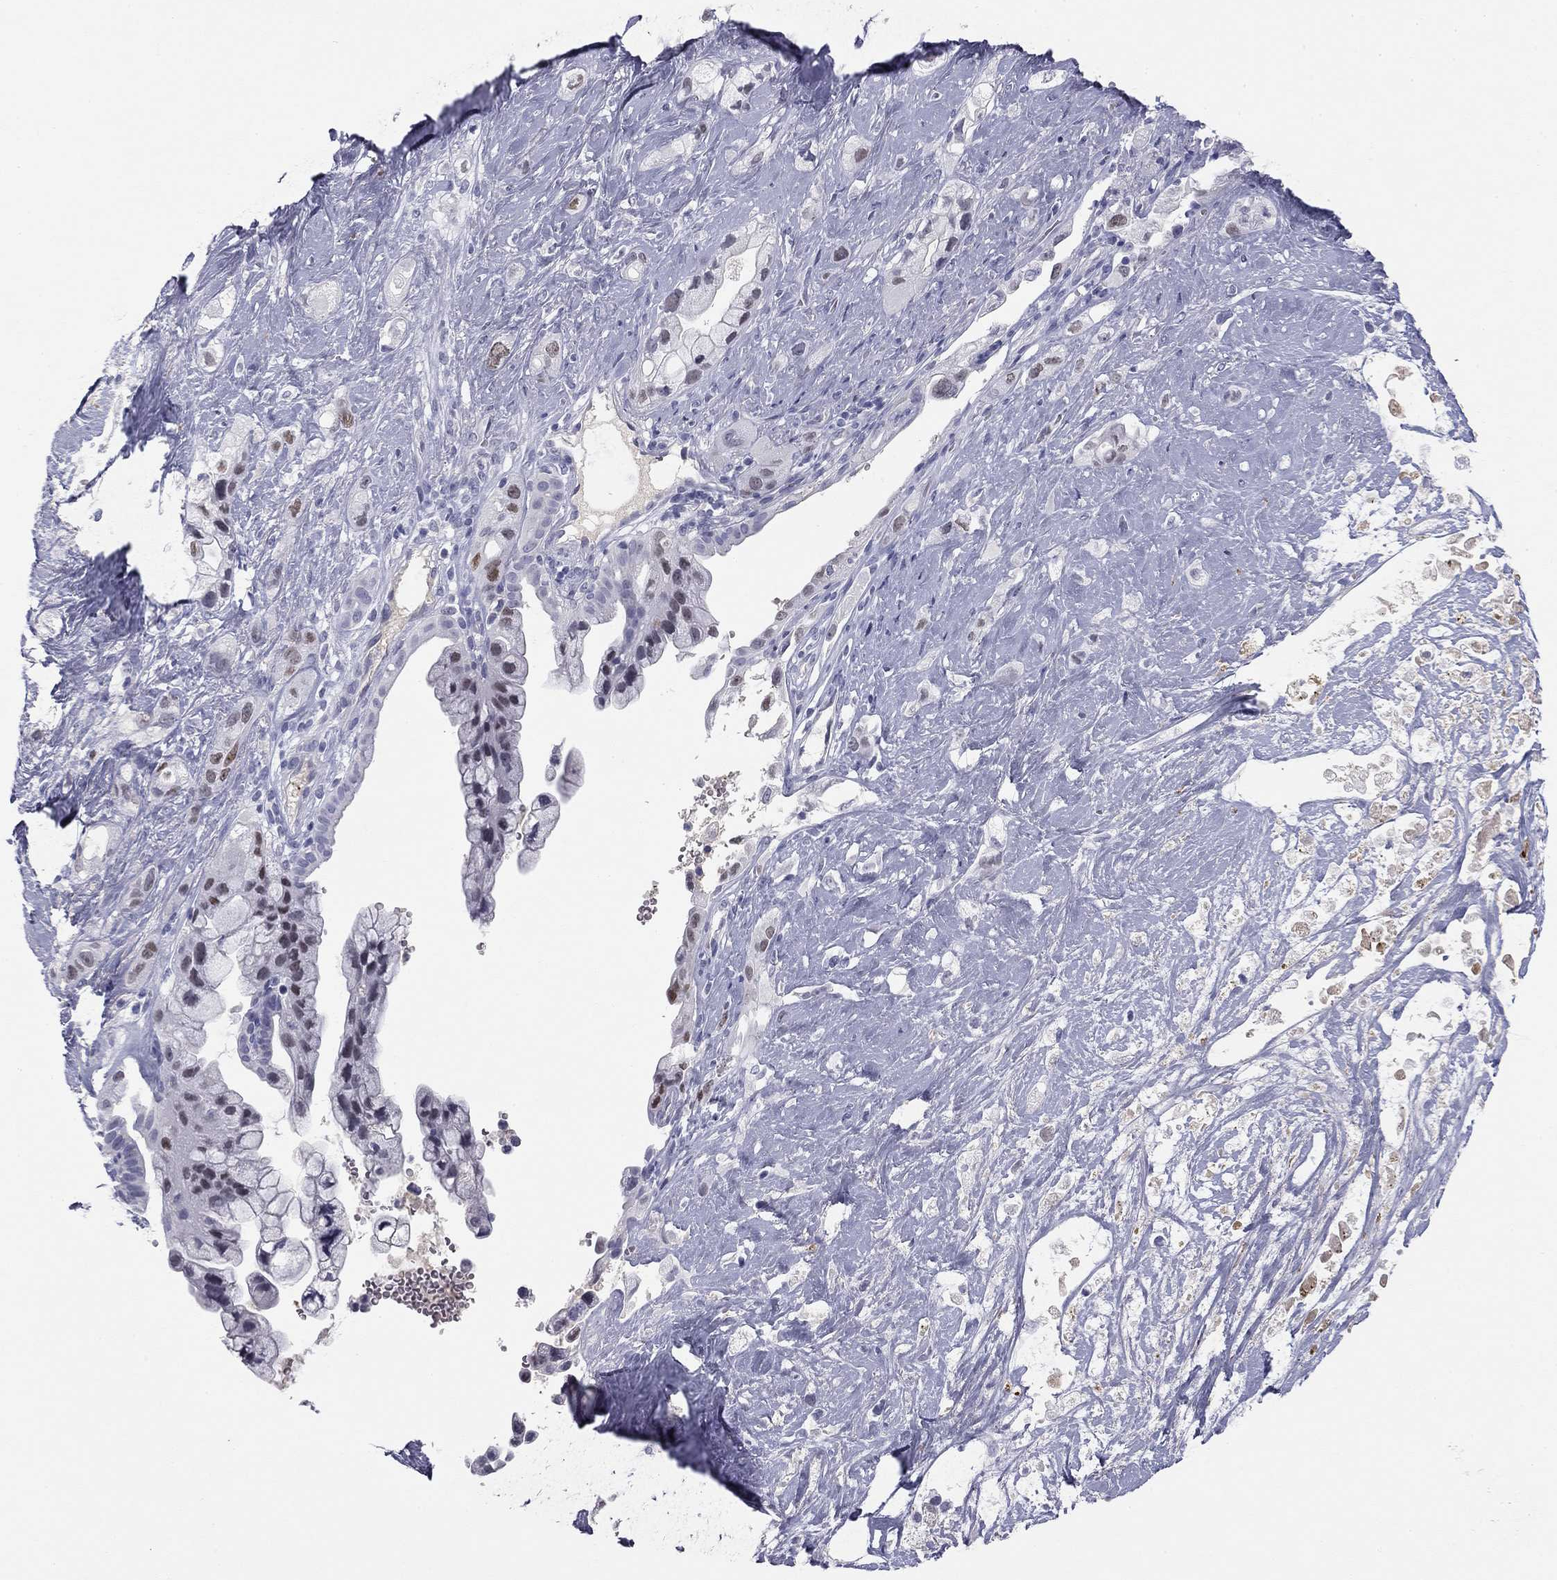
{"staining": {"intensity": "negative", "quantity": "none", "location": "none"}, "tissue": "pancreatic cancer", "cell_type": "Tumor cells", "image_type": "cancer", "snomed": [{"axis": "morphology", "description": "Adenocarcinoma, NOS"}, {"axis": "topography", "description": "Pancreas"}], "caption": "High power microscopy image of an immunohistochemistry (IHC) micrograph of pancreatic cancer, revealing no significant expression in tumor cells.", "gene": "TFAP2B", "patient": {"sex": "male", "age": 44}}